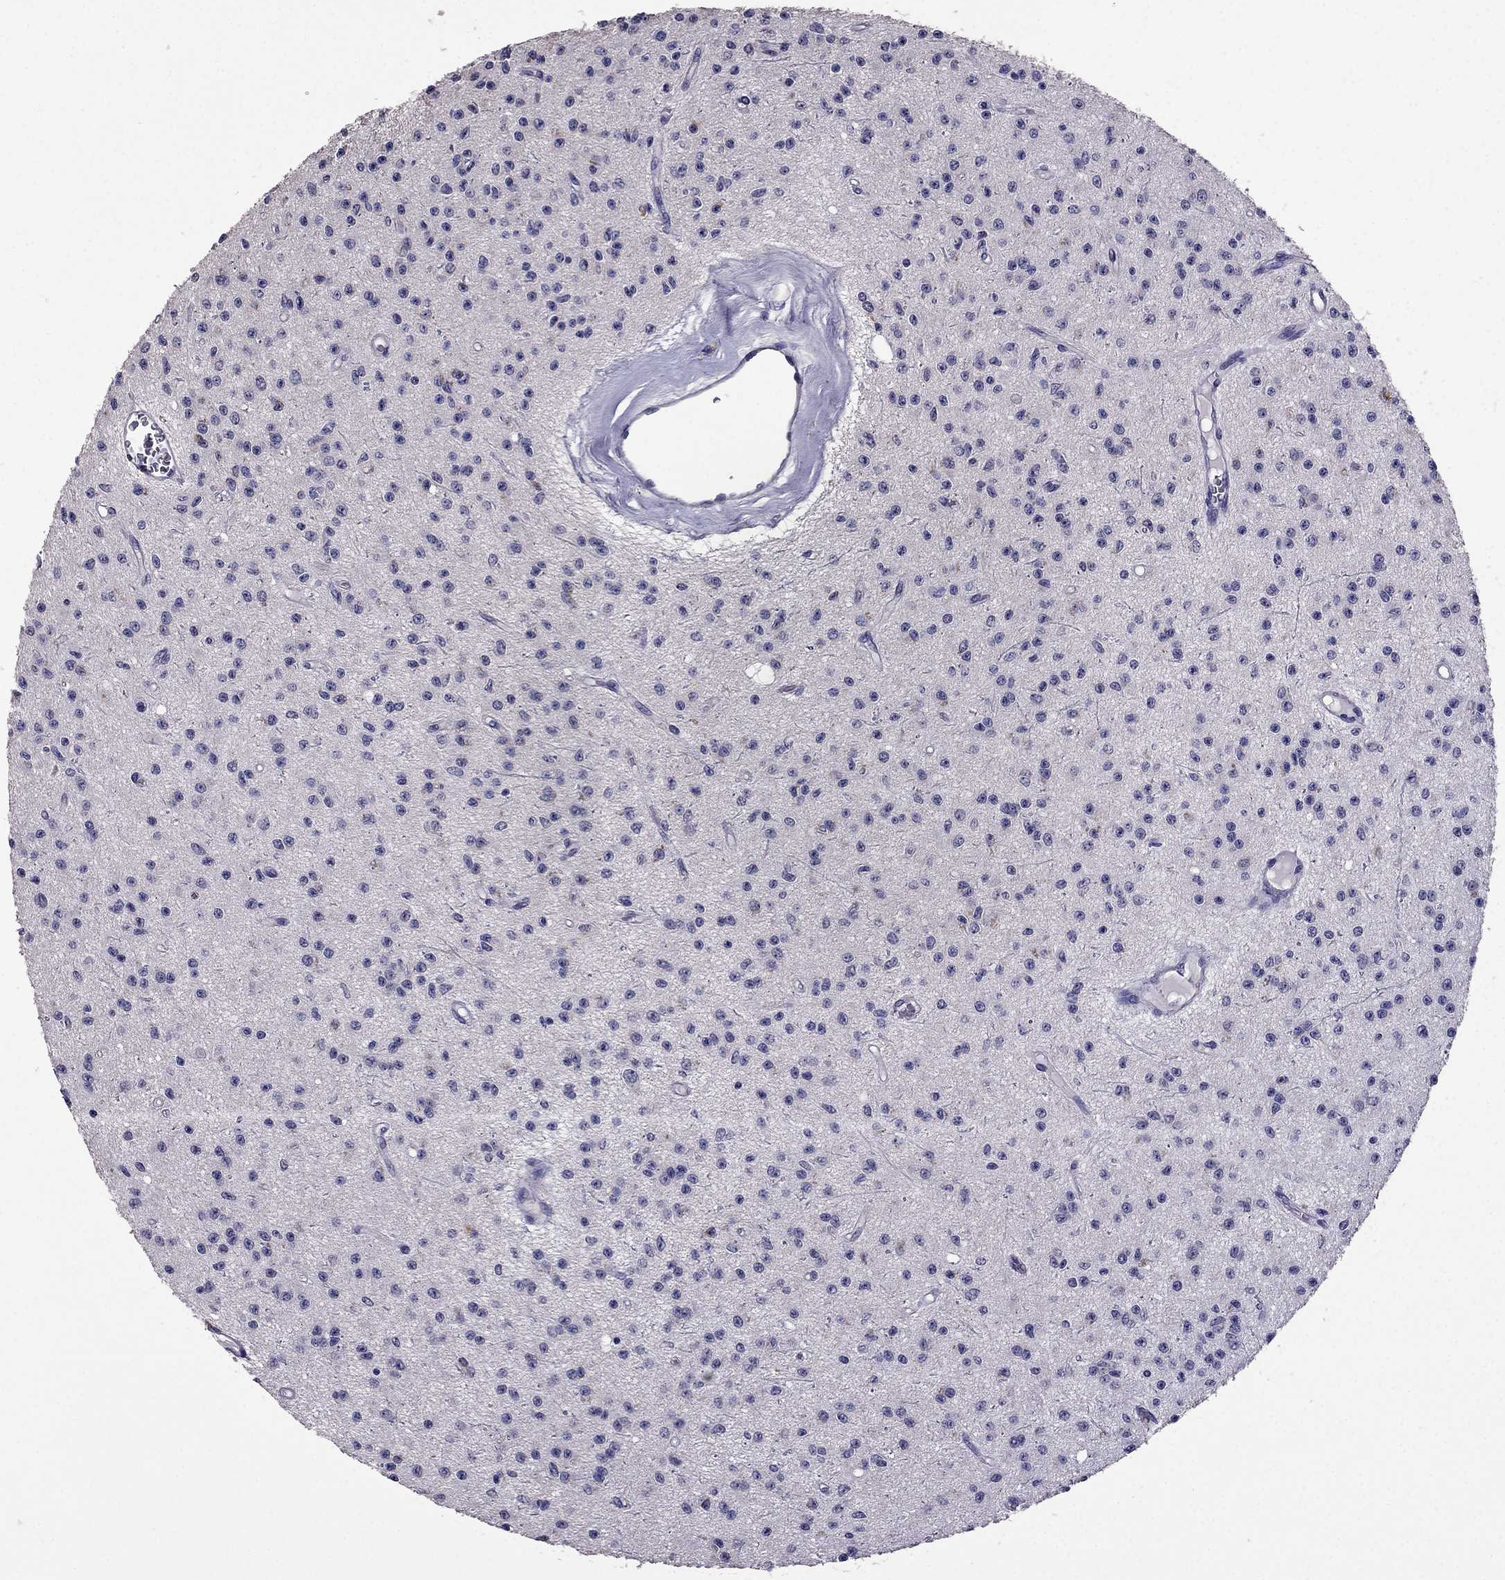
{"staining": {"intensity": "negative", "quantity": "none", "location": "none"}, "tissue": "glioma", "cell_type": "Tumor cells", "image_type": "cancer", "snomed": [{"axis": "morphology", "description": "Glioma, malignant, Low grade"}, {"axis": "topography", "description": "Brain"}], "caption": "This is a histopathology image of immunohistochemistry (IHC) staining of malignant glioma (low-grade), which shows no positivity in tumor cells.", "gene": "CDH9", "patient": {"sex": "female", "age": 45}}